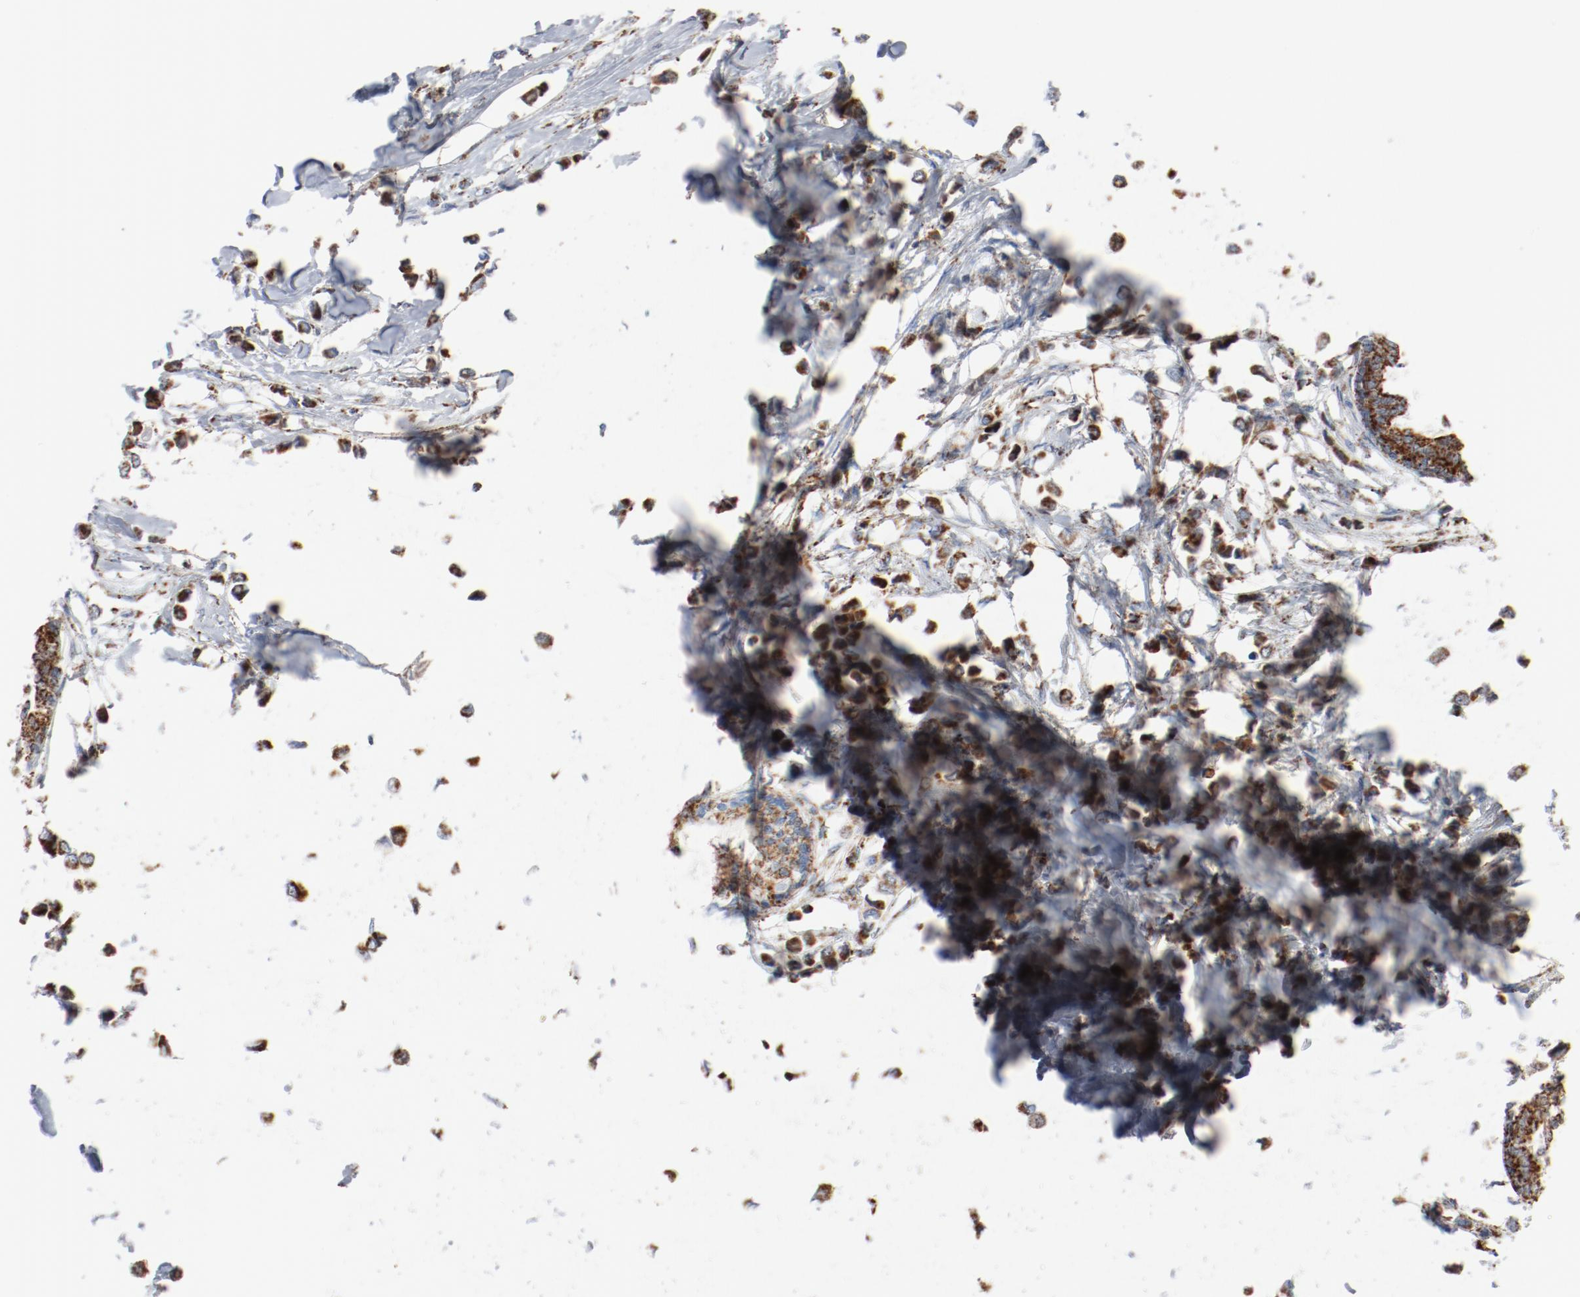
{"staining": {"intensity": "strong", "quantity": ">75%", "location": "cytoplasmic/membranous"}, "tissue": "breast cancer", "cell_type": "Tumor cells", "image_type": "cancer", "snomed": [{"axis": "morphology", "description": "Lobular carcinoma"}, {"axis": "topography", "description": "Breast"}], "caption": "Strong cytoplasmic/membranous positivity for a protein is identified in approximately >75% of tumor cells of lobular carcinoma (breast) using IHC.", "gene": "NDUFB8", "patient": {"sex": "female", "age": 51}}